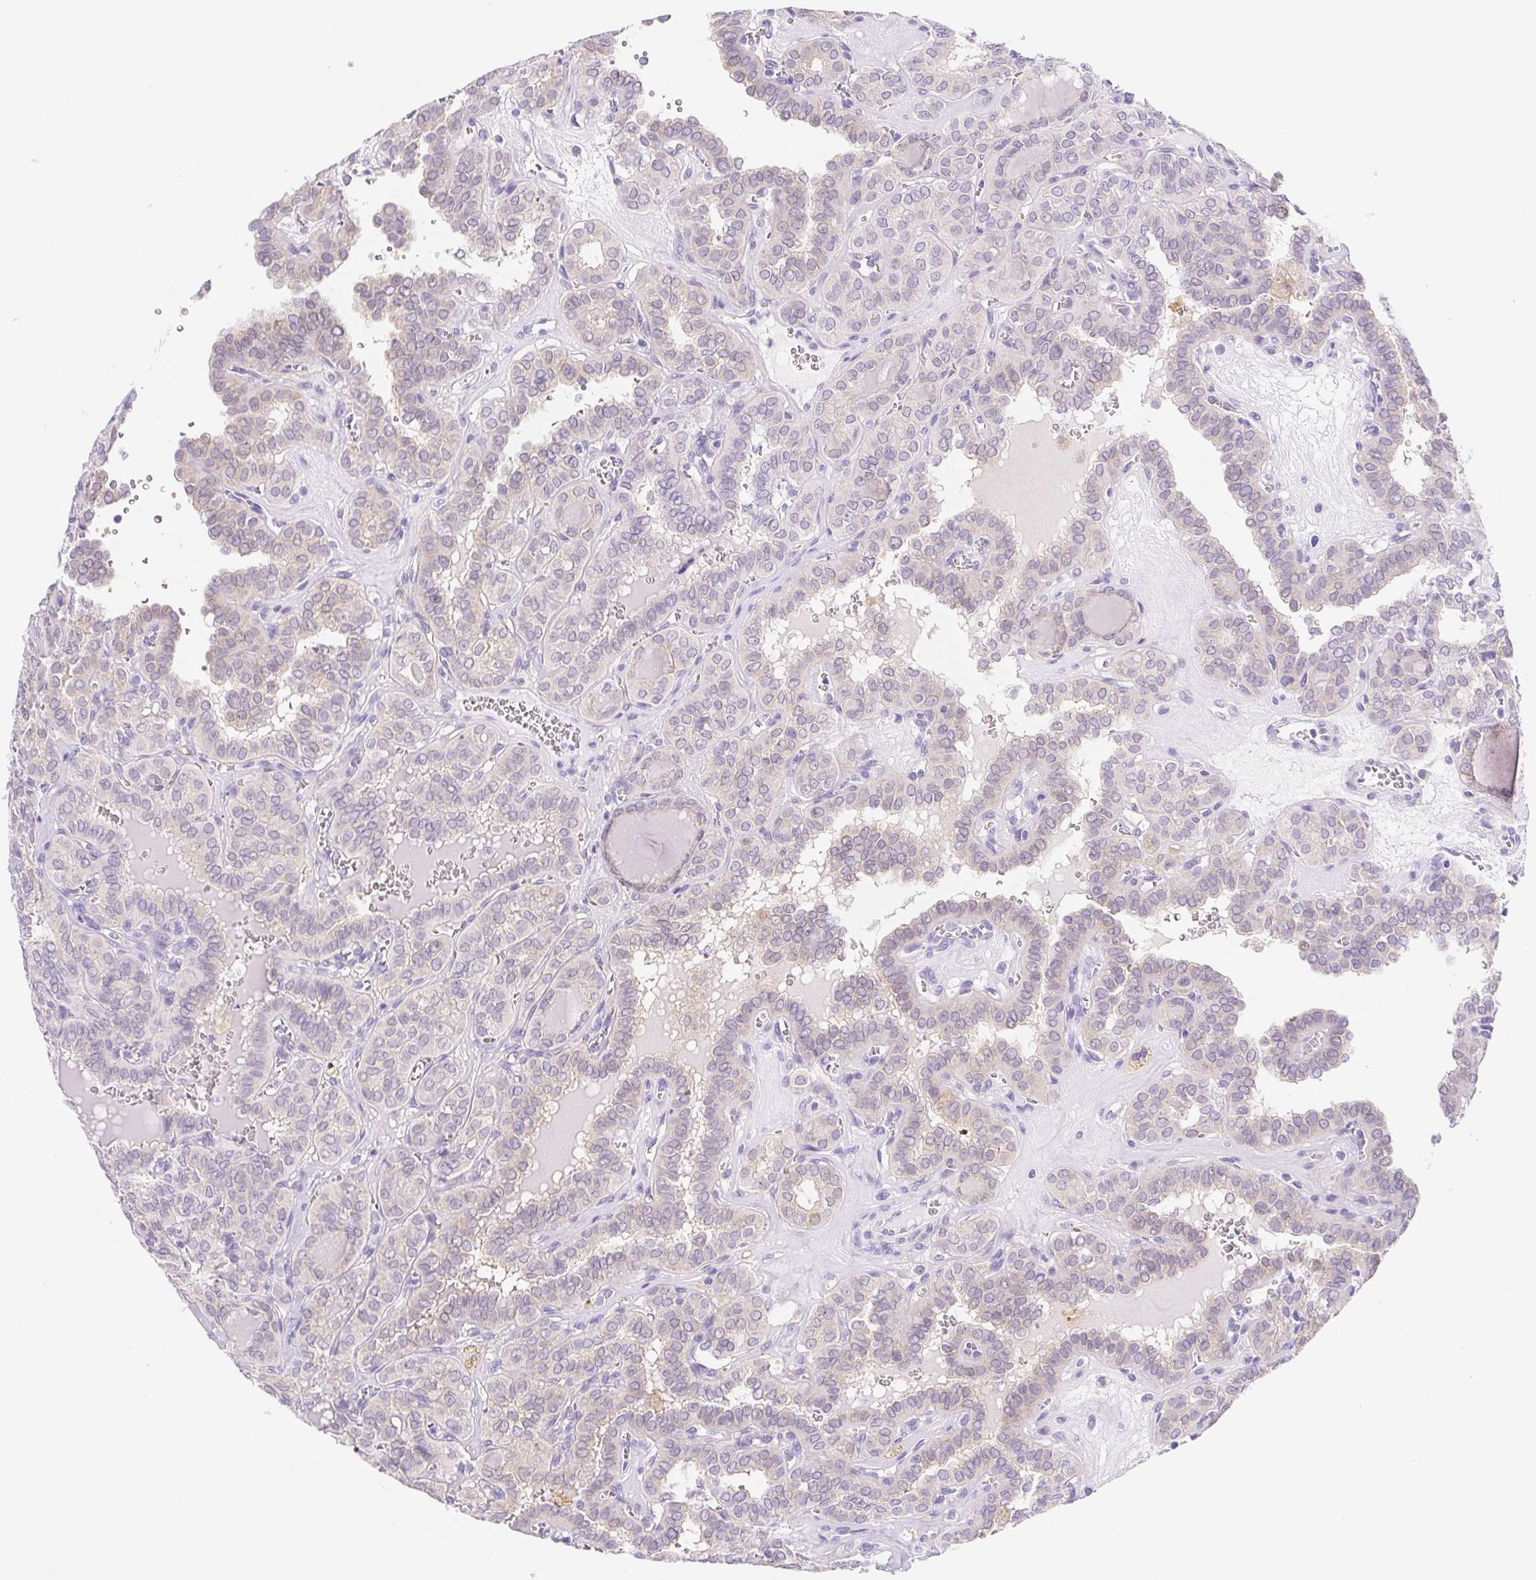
{"staining": {"intensity": "negative", "quantity": "none", "location": "none"}, "tissue": "thyroid cancer", "cell_type": "Tumor cells", "image_type": "cancer", "snomed": [{"axis": "morphology", "description": "Papillary adenocarcinoma, NOS"}, {"axis": "topography", "description": "Thyroid gland"}], "caption": "Tumor cells show no significant protein staining in thyroid papillary adenocarcinoma.", "gene": "DYNC2LI1", "patient": {"sex": "female", "age": 41}}